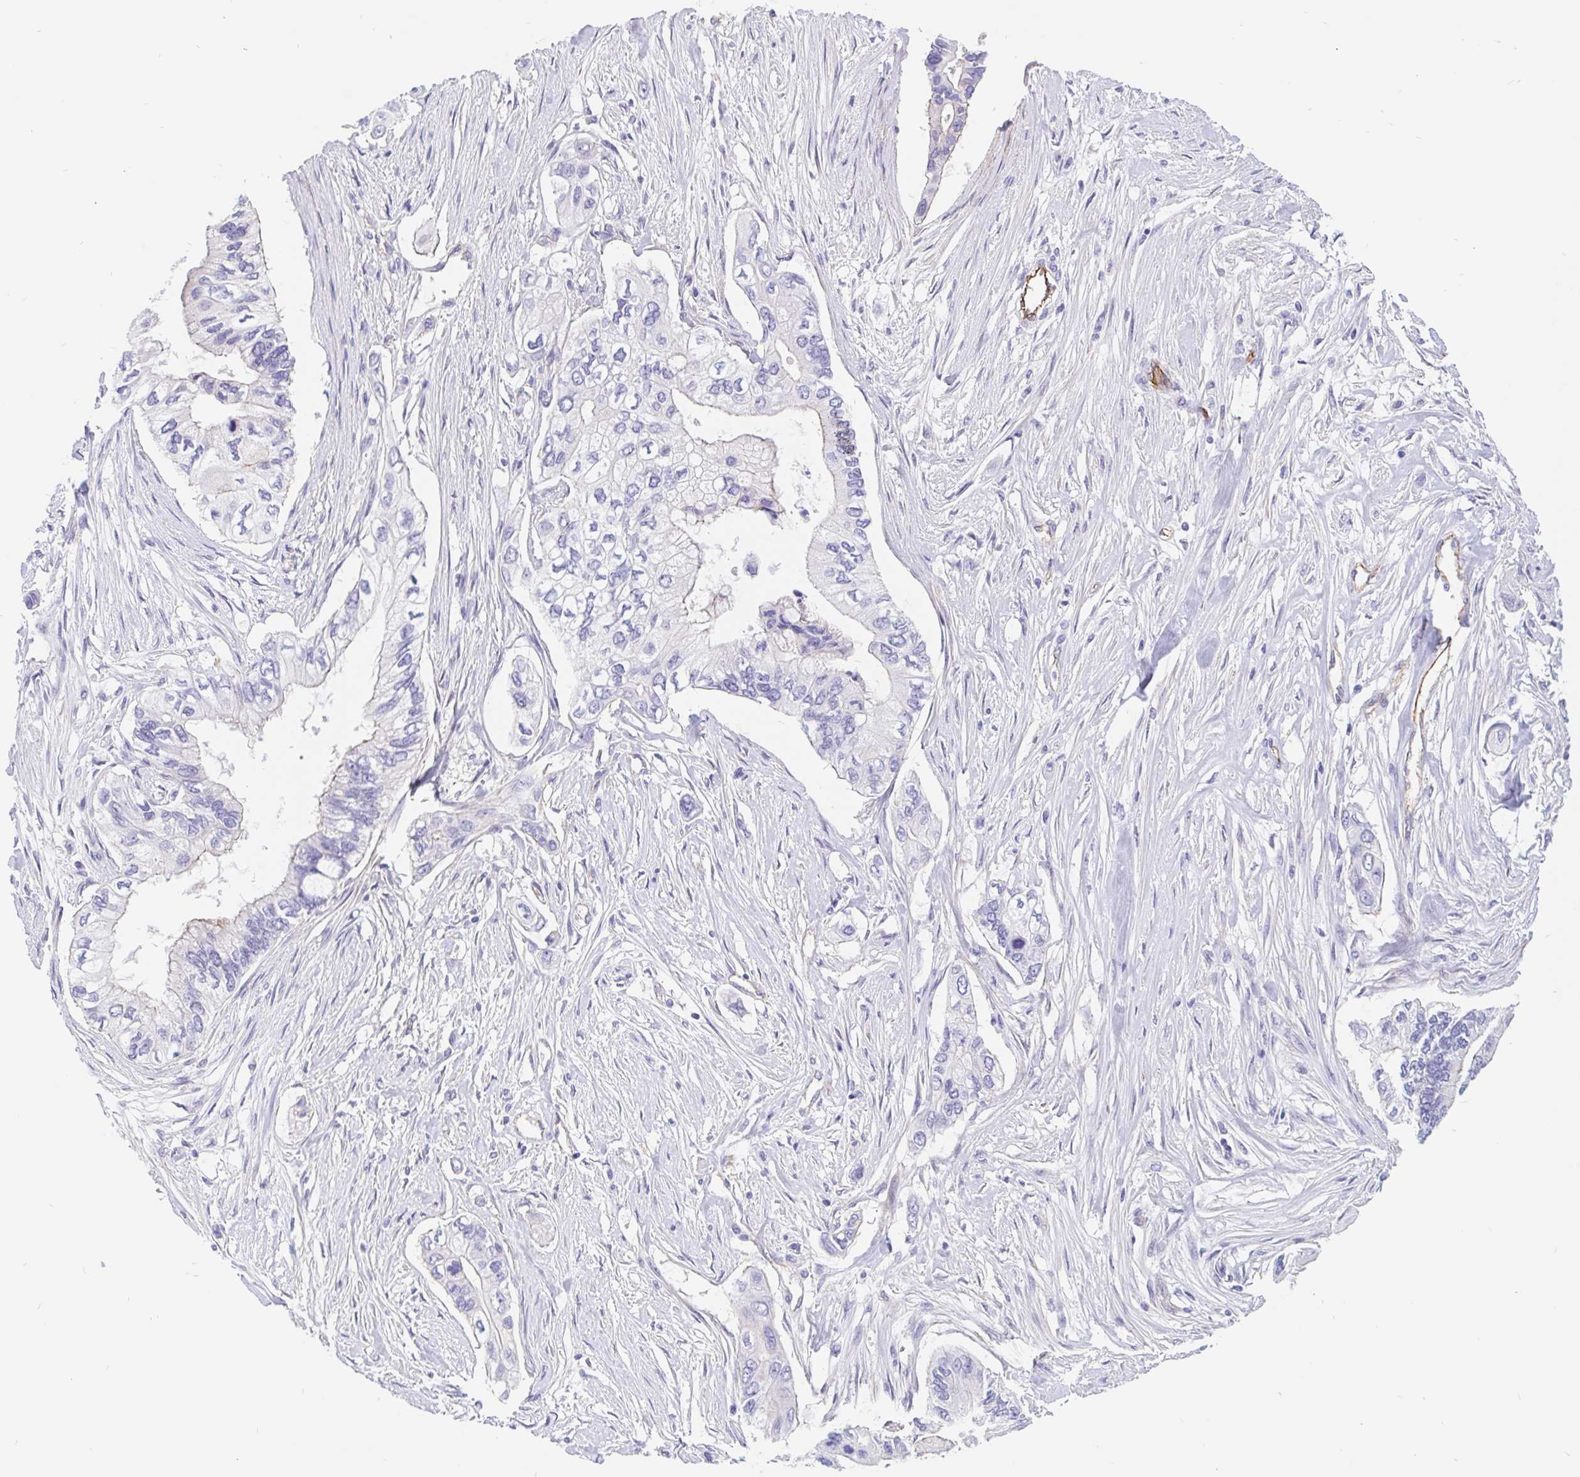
{"staining": {"intensity": "negative", "quantity": "none", "location": "none"}, "tissue": "pancreatic cancer", "cell_type": "Tumor cells", "image_type": "cancer", "snomed": [{"axis": "morphology", "description": "Adenocarcinoma, NOS"}, {"axis": "topography", "description": "Pancreas"}], "caption": "Human pancreatic cancer (adenocarcinoma) stained for a protein using IHC shows no staining in tumor cells.", "gene": "LIMCH1", "patient": {"sex": "female", "age": 63}}